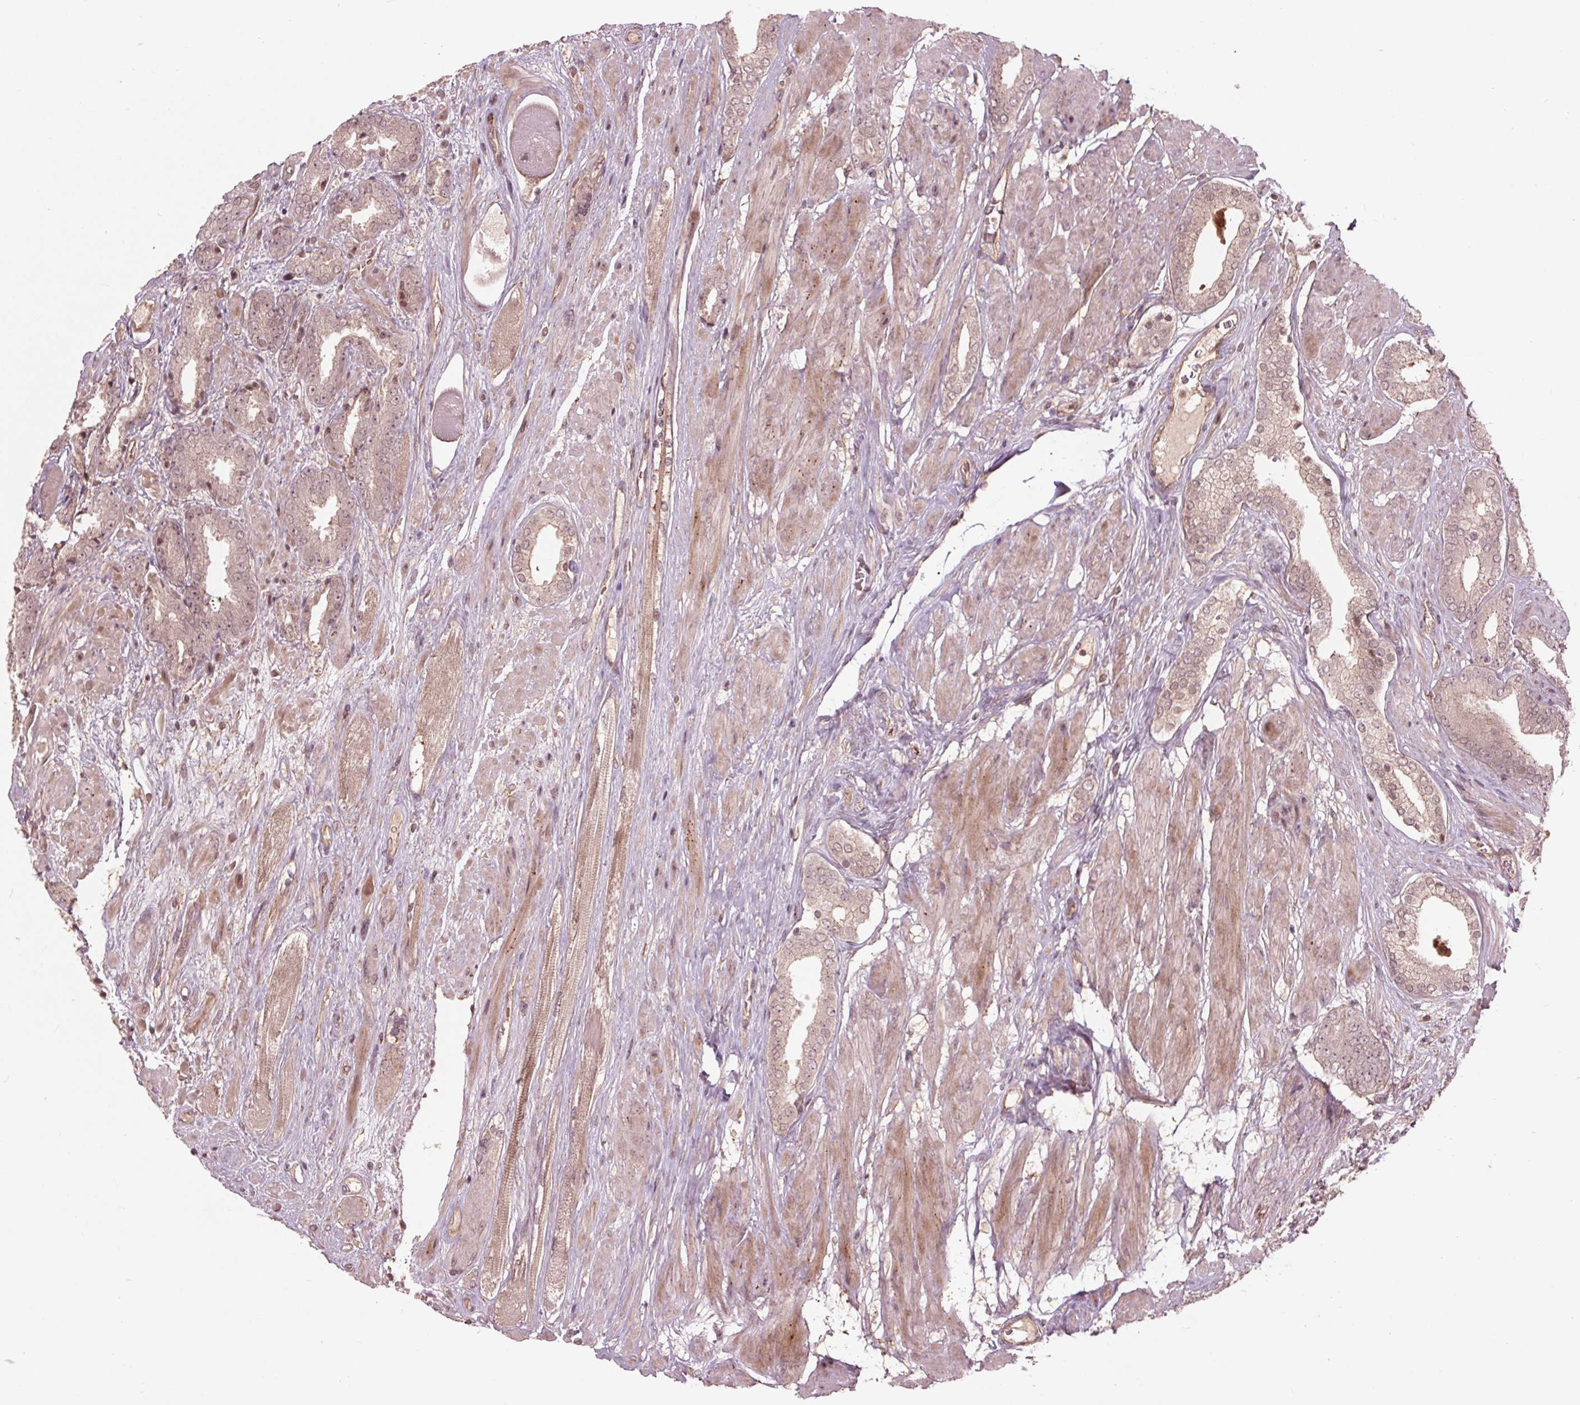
{"staining": {"intensity": "weak", "quantity": "<25%", "location": "cytoplasmic/membranous"}, "tissue": "prostate cancer", "cell_type": "Tumor cells", "image_type": "cancer", "snomed": [{"axis": "morphology", "description": "Adenocarcinoma, High grade"}, {"axis": "topography", "description": "Prostate"}], "caption": "High power microscopy micrograph of an immunohistochemistry (IHC) photomicrograph of prostate cancer, revealing no significant staining in tumor cells.", "gene": "BTBD1", "patient": {"sex": "male", "age": 56}}